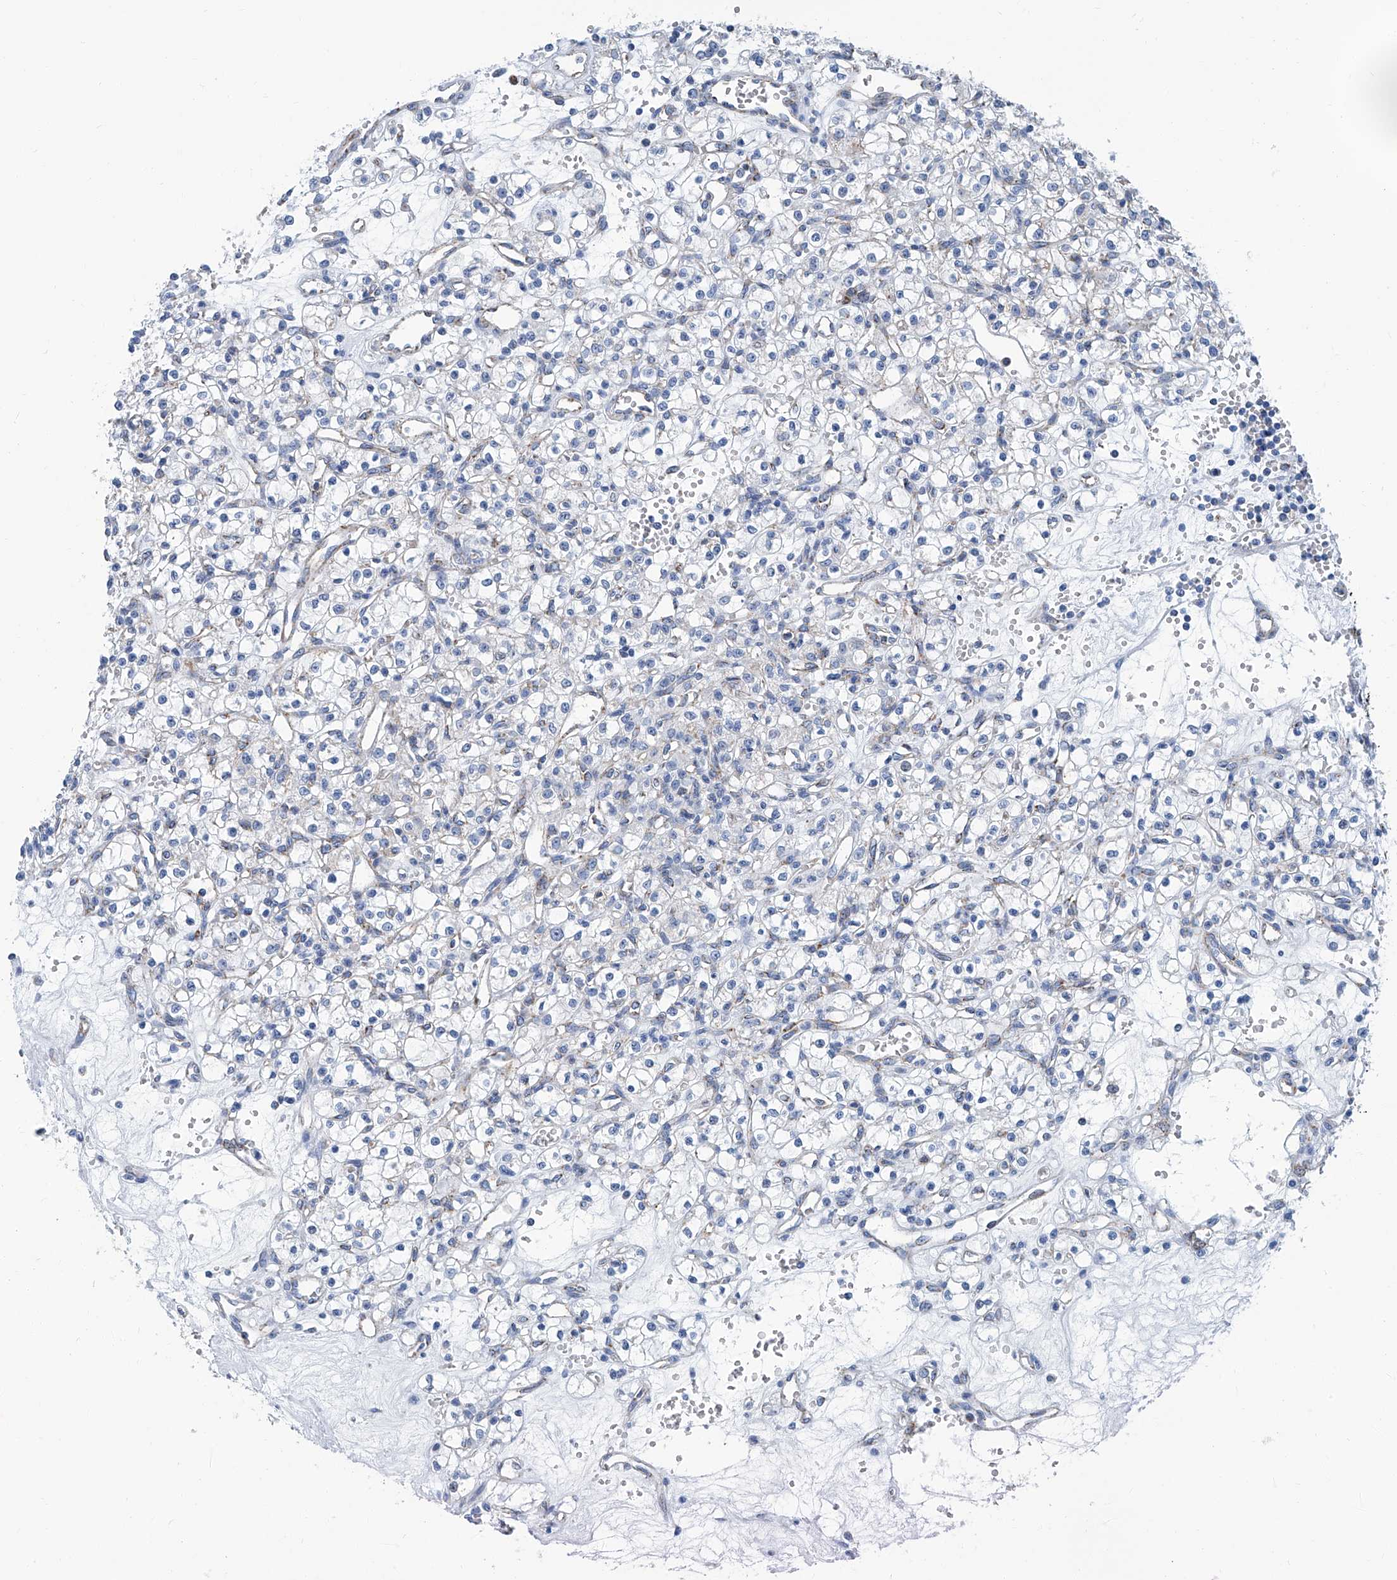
{"staining": {"intensity": "negative", "quantity": "none", "location": "none"}, "tissue": "renal cancer", "cell_type": "Tumor cells", "image_type": "cancer", "snomed": [{"axis": "morphology", "description": "Adenocarcinoma, NOS"}, {"axis": "topography", "description": "Kidney"}], "caption": "Tumor cells are negative for protein expression in human renal cancer. (Brightfield microscopy of DAB immunohistochemistry at high magnification).", "gene": "MT-ND1", "patient": {"sex": "female", "age": 59}}